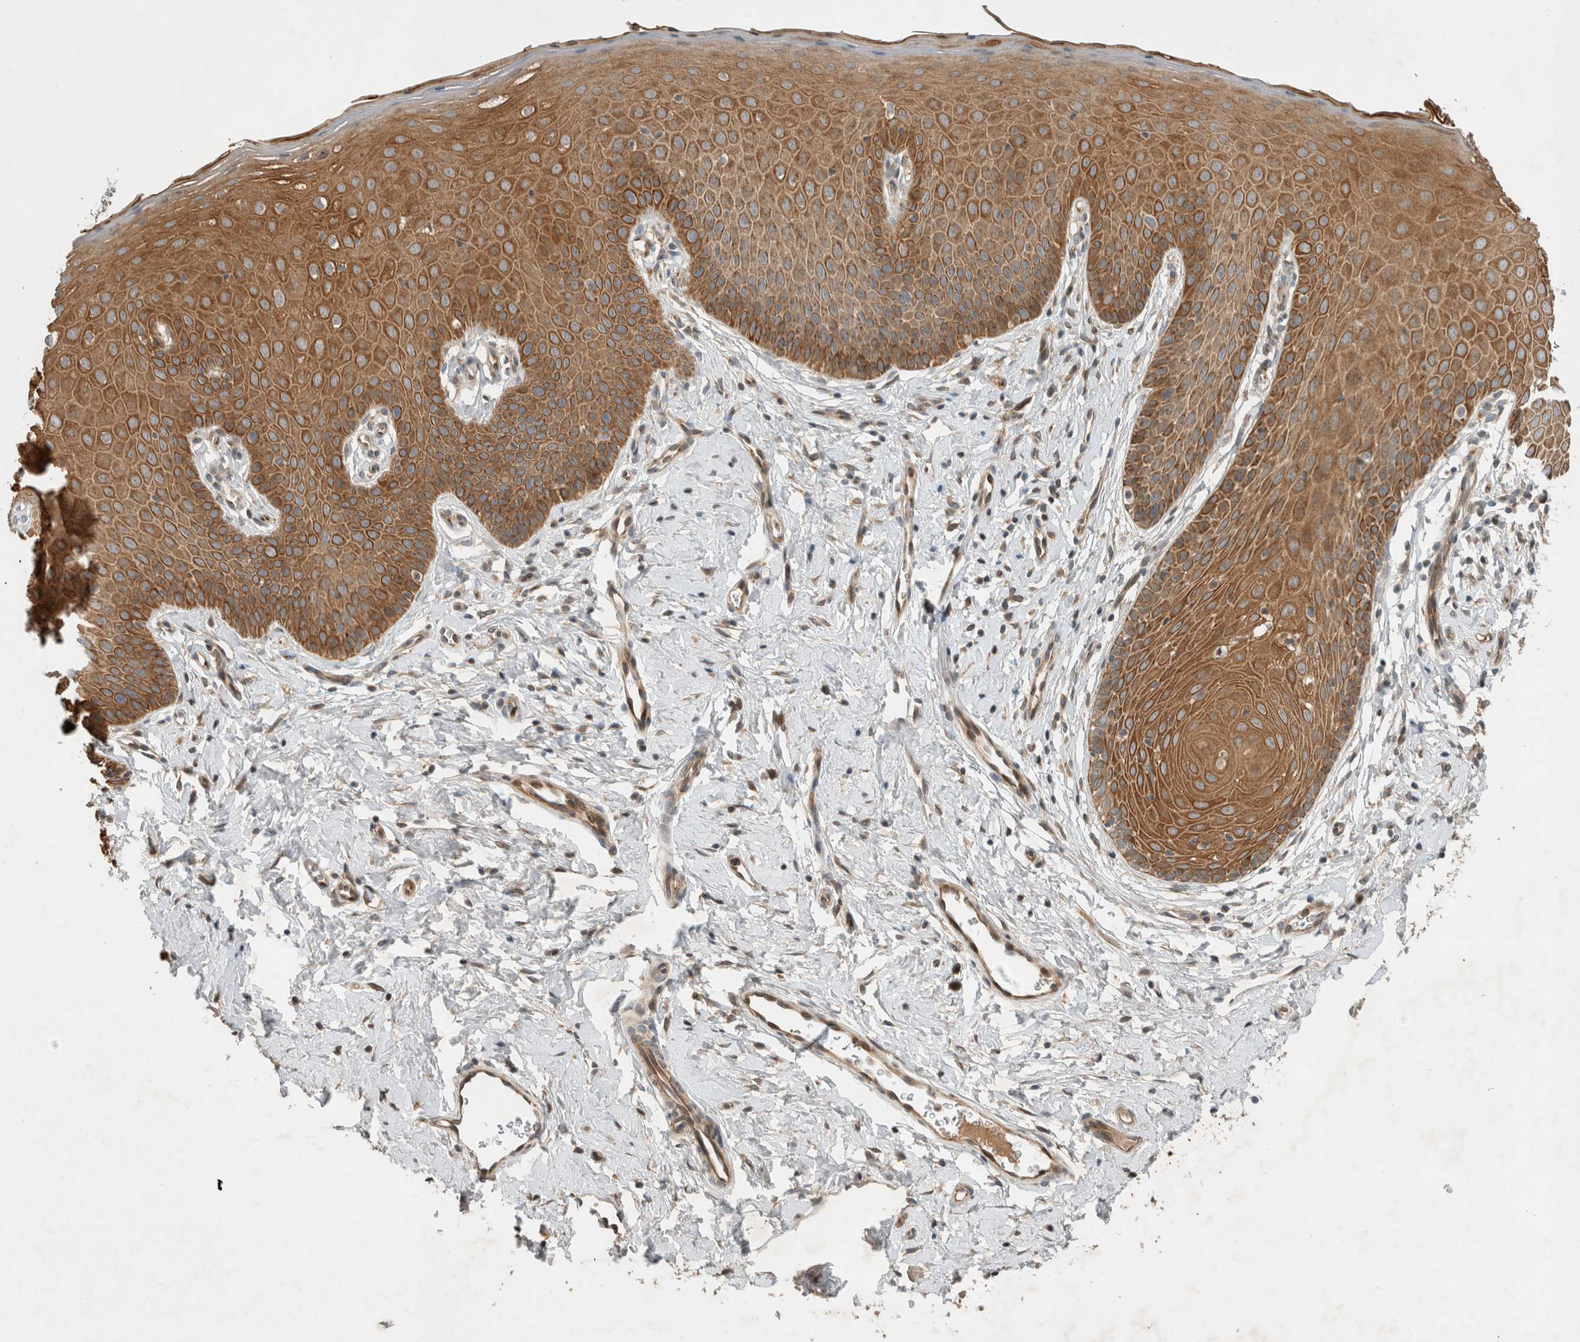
{"staining": {"intensity": "moderate", "quantity": ">75%", "location": "cytoplasmic/membranous"}, "tissue": "cervix", "cell_type": "Glandular cells", "image_type": "normal", "snomed": [{"axis": "morphology", "description": "Normal tissue, NOS"}, {"axis": "topography", "description": "Cervix"}], "caption": "DAB immunohistochemical staining of unremarkable cervix demonstrates moderate cytoplasmic/membranous protein staining in about >75% of glandular cells.", "gene": "ARMC9", "patient": {"sex": "female", "age": 36}}